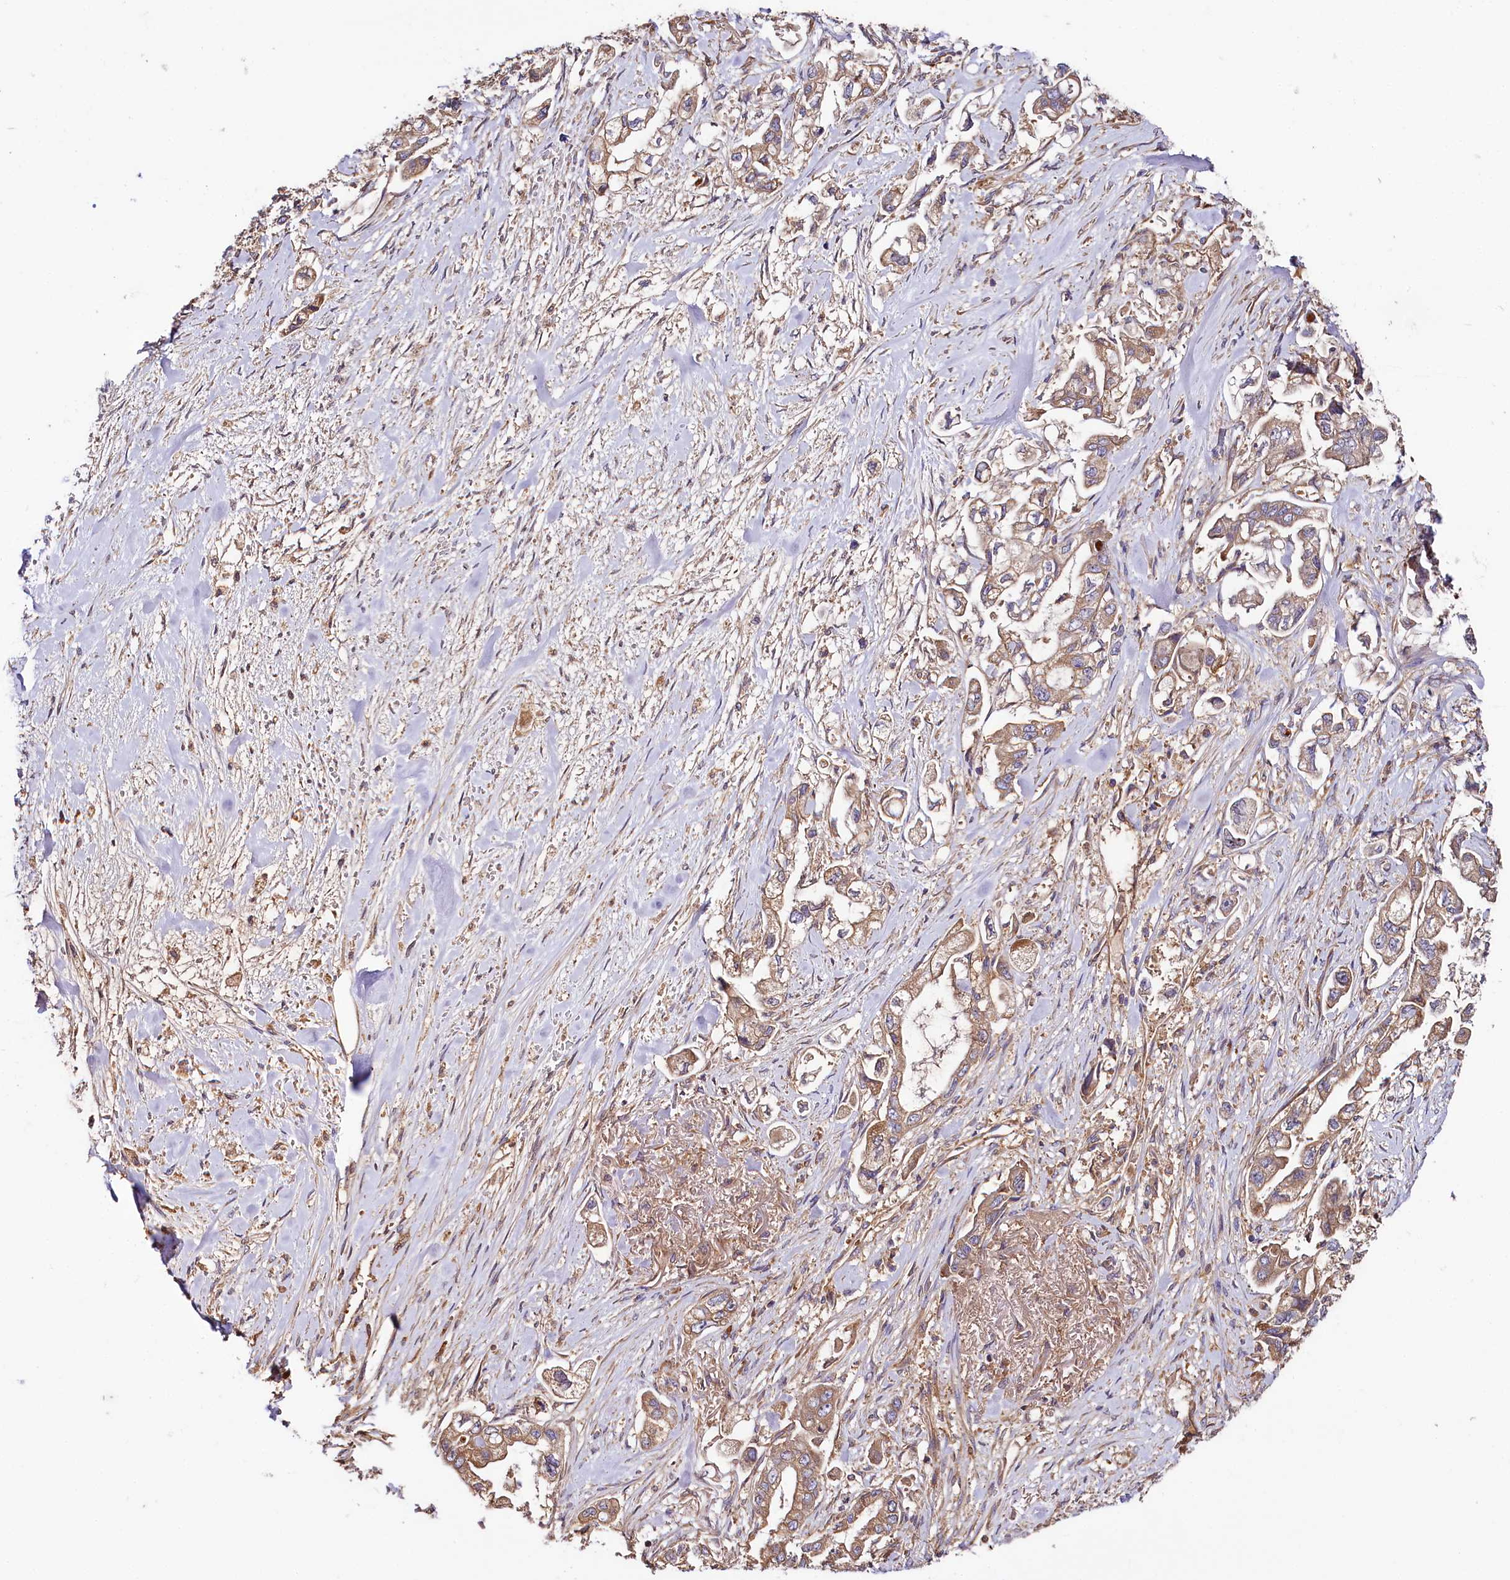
{"staining": {"intensity": "moderate", "quantity": ">75%", "location": "cytoplasmic/membranous"}, "tissue": "stomach cancer", "cell_type": "Tumor cells", "image_type": "cancer", "snomed": [{"axis": "morphology", "description": "Adenocarcinoma, NOS"}, {"axis": "topography", "description": "Stomach"}], "caption": "Tumor cells demonstrate moderate cytoplasmic/membranous expression in approximately >75% of cells in adenocarcinoma (stomach).", "gene": "CEP295", "patient": {"sex": "male", "age": 62}}